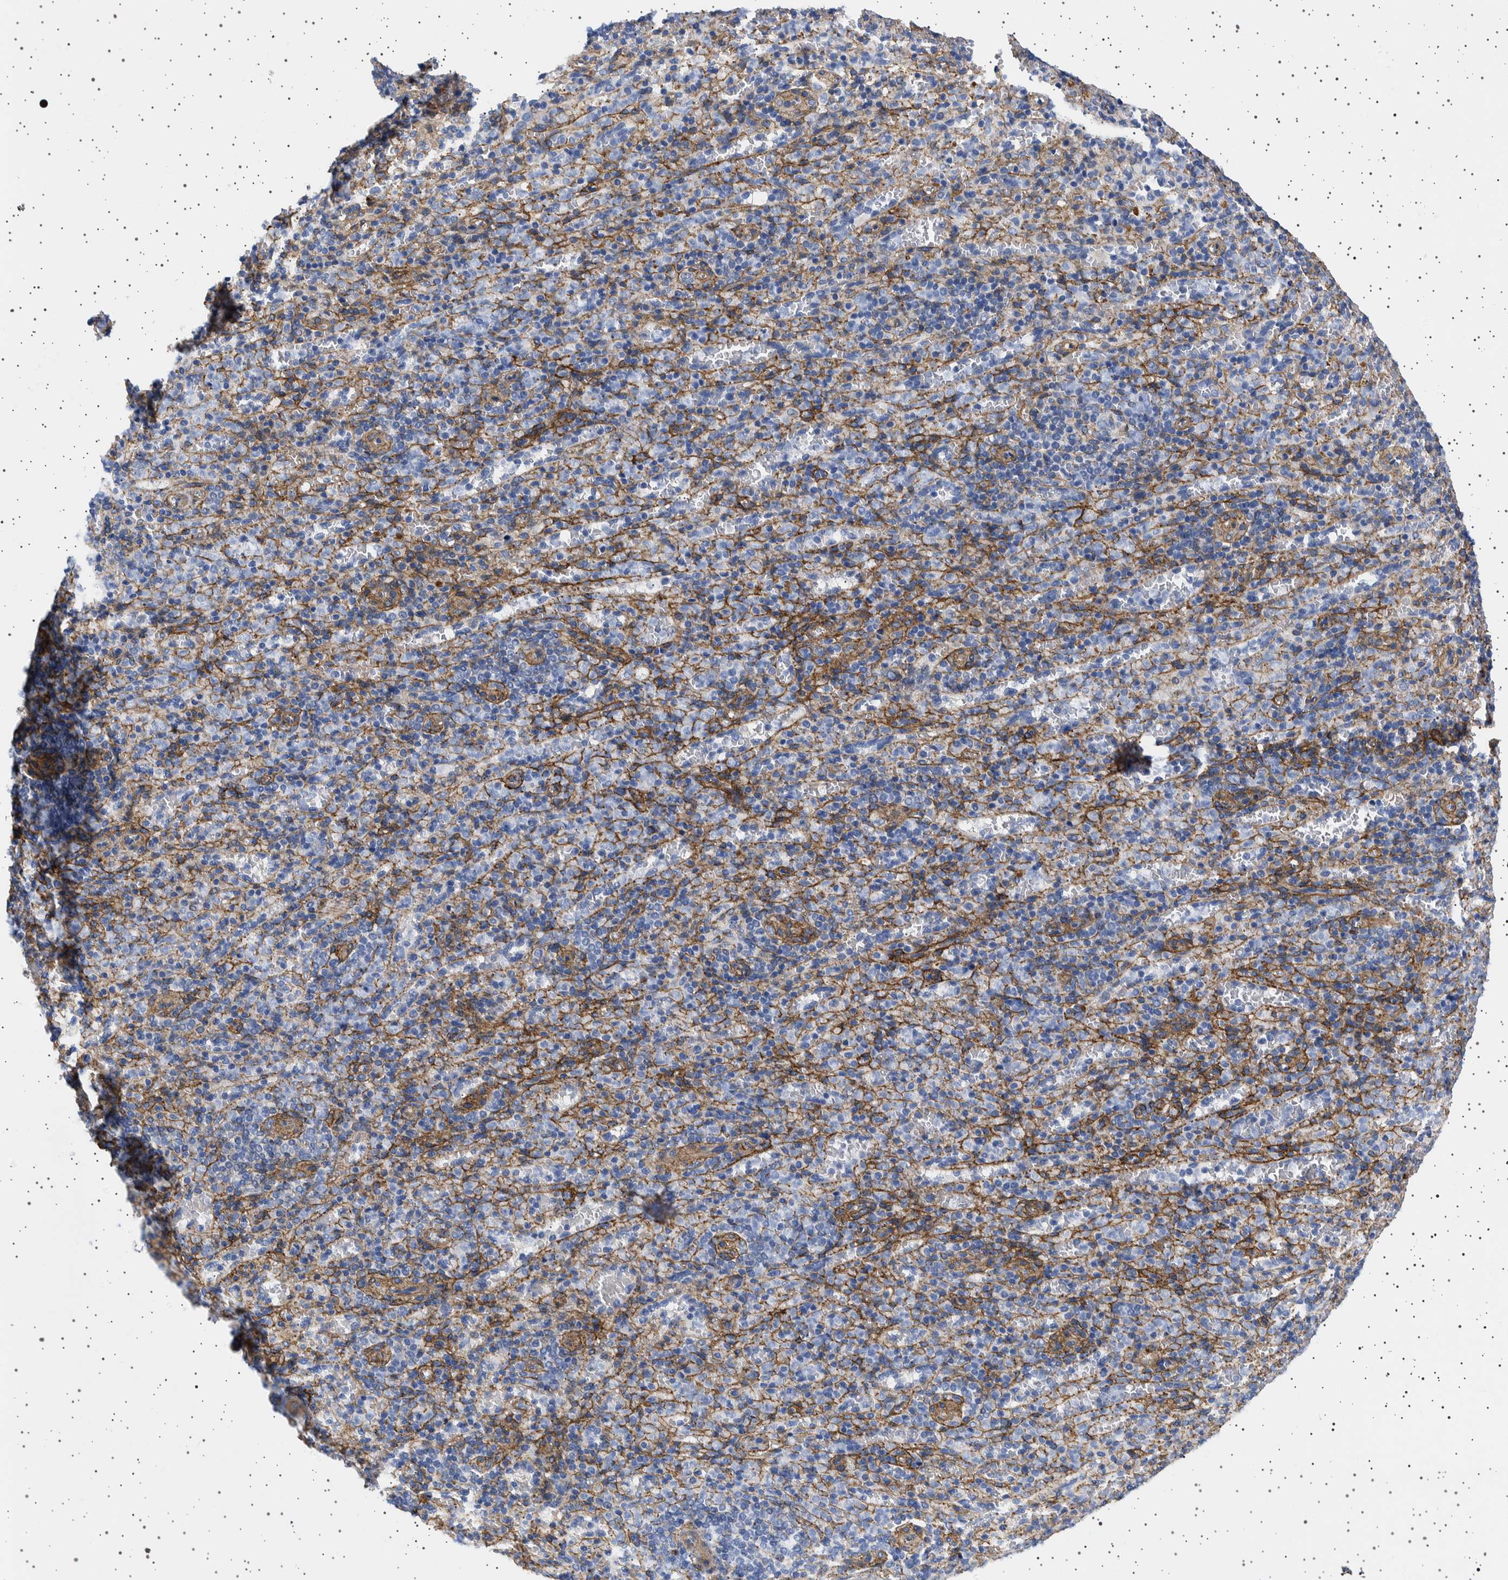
{"staining": {"intensity": "negative", "quantity": "none", "location": "none"}, "tissue": "spleen", "cell_type": "Cells in red pulp", "image_type": "normal", "snomed": [{"axis": "morphology", "description": "Normal tissue, NOS"}, {"axis": "topography", "description": "Spleen"}], "caption": "This is a photomicrograph of IHC staining of unremarkable spleen, which shows no positivity in cells in red pulp.", "gene": "SEPTIN4", "patient": {"sex": "female", "age": 74}}